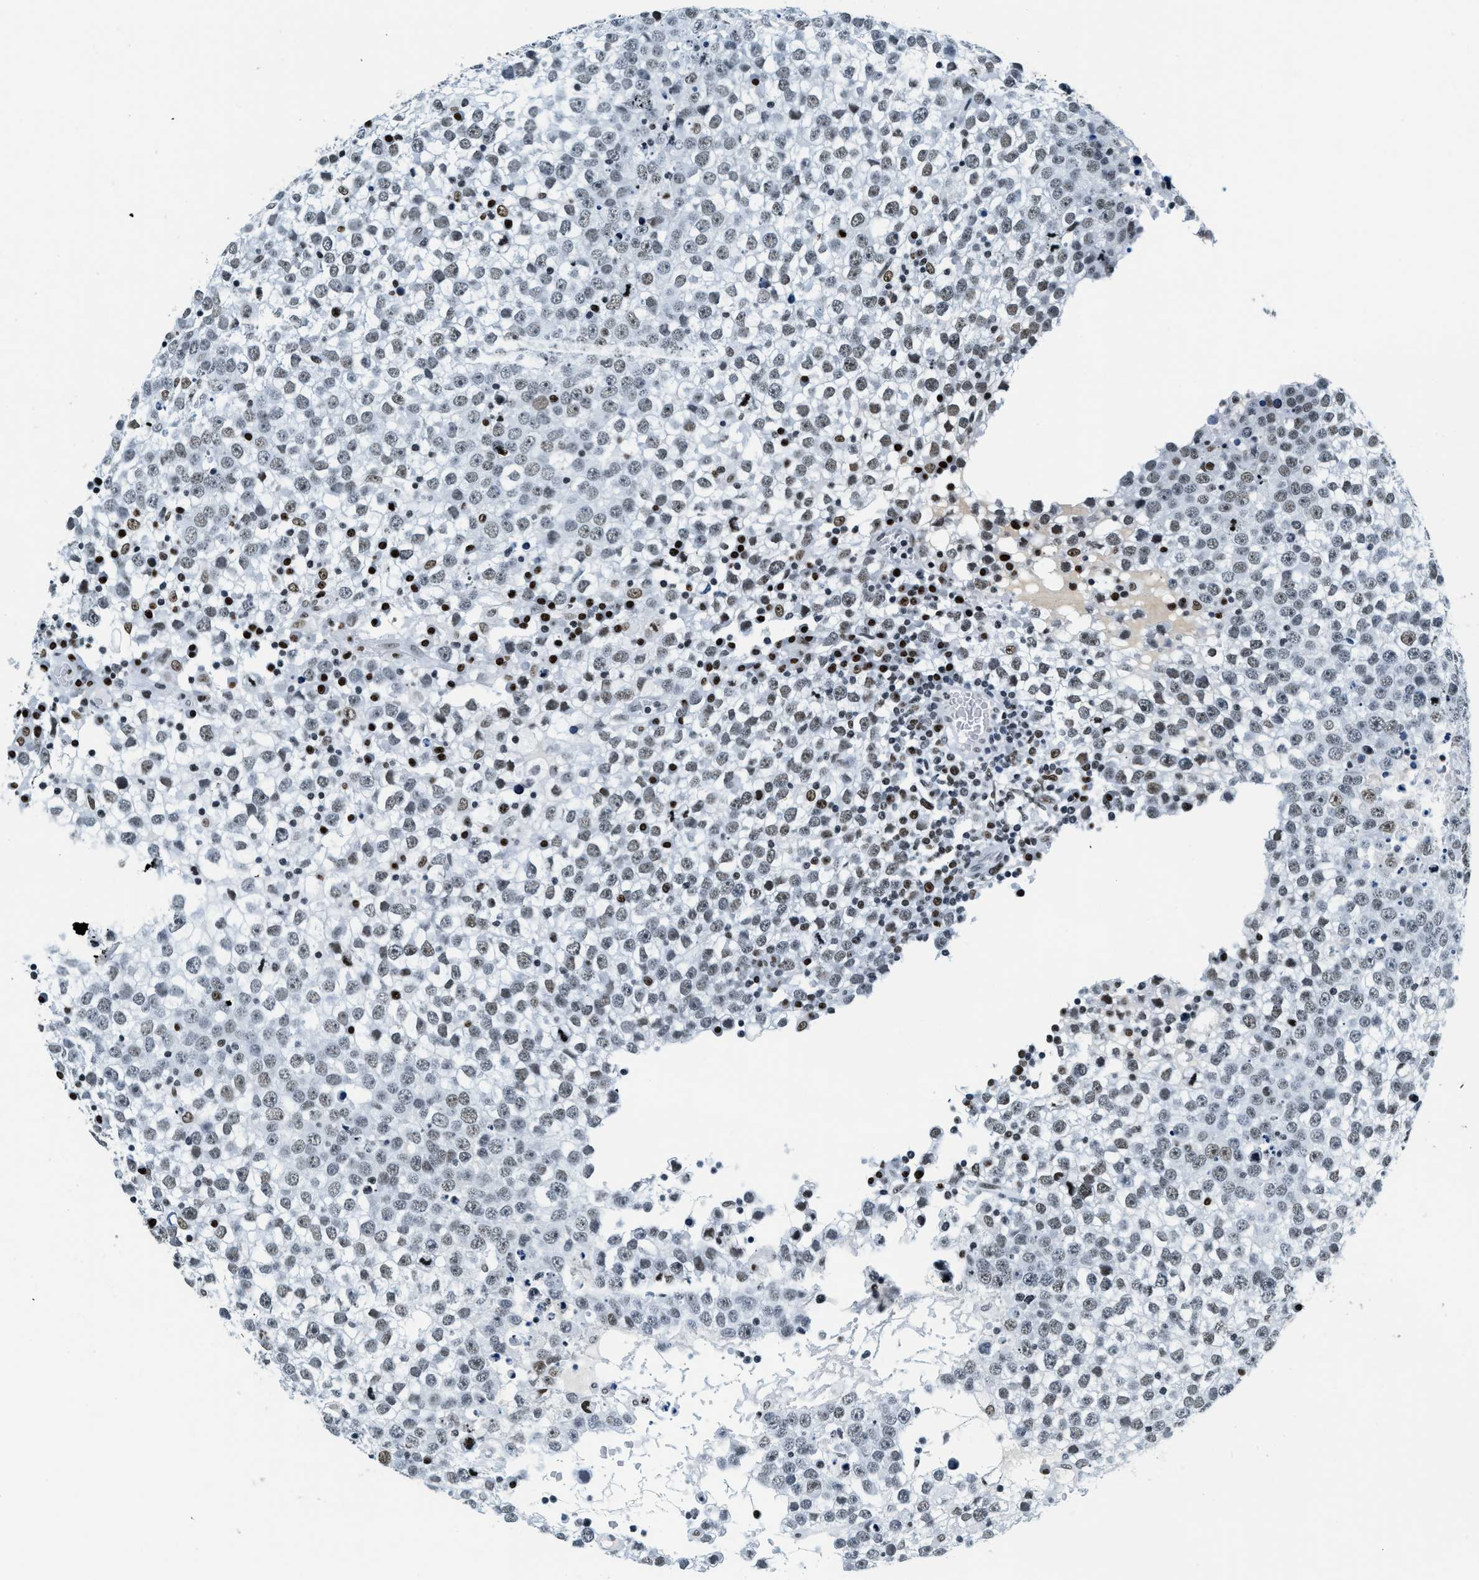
{"staining": {"intensity": "weak", "quantity": "<25%", "location": "nuclear"}, "tissue": "testis cancer", "cell_type": "Tumor cells", "image_type": "cancer", "snomed": [{"axis": "morphology", "description": "Seminoma, NOS"}, {"axis": "topography", "description": "Testis"}], "caption": "Tumor cells show no significant protein staining in testis seminoma. (Stains: DAB (3,3'-diaminobenzidine) immunohistochemistry (IHC) with hematoxylin counter stain, Microscopy: brightfield microscopy at high magnification).", "gene": "TOP1", "patient": {"sex": "male", "age": 65}}